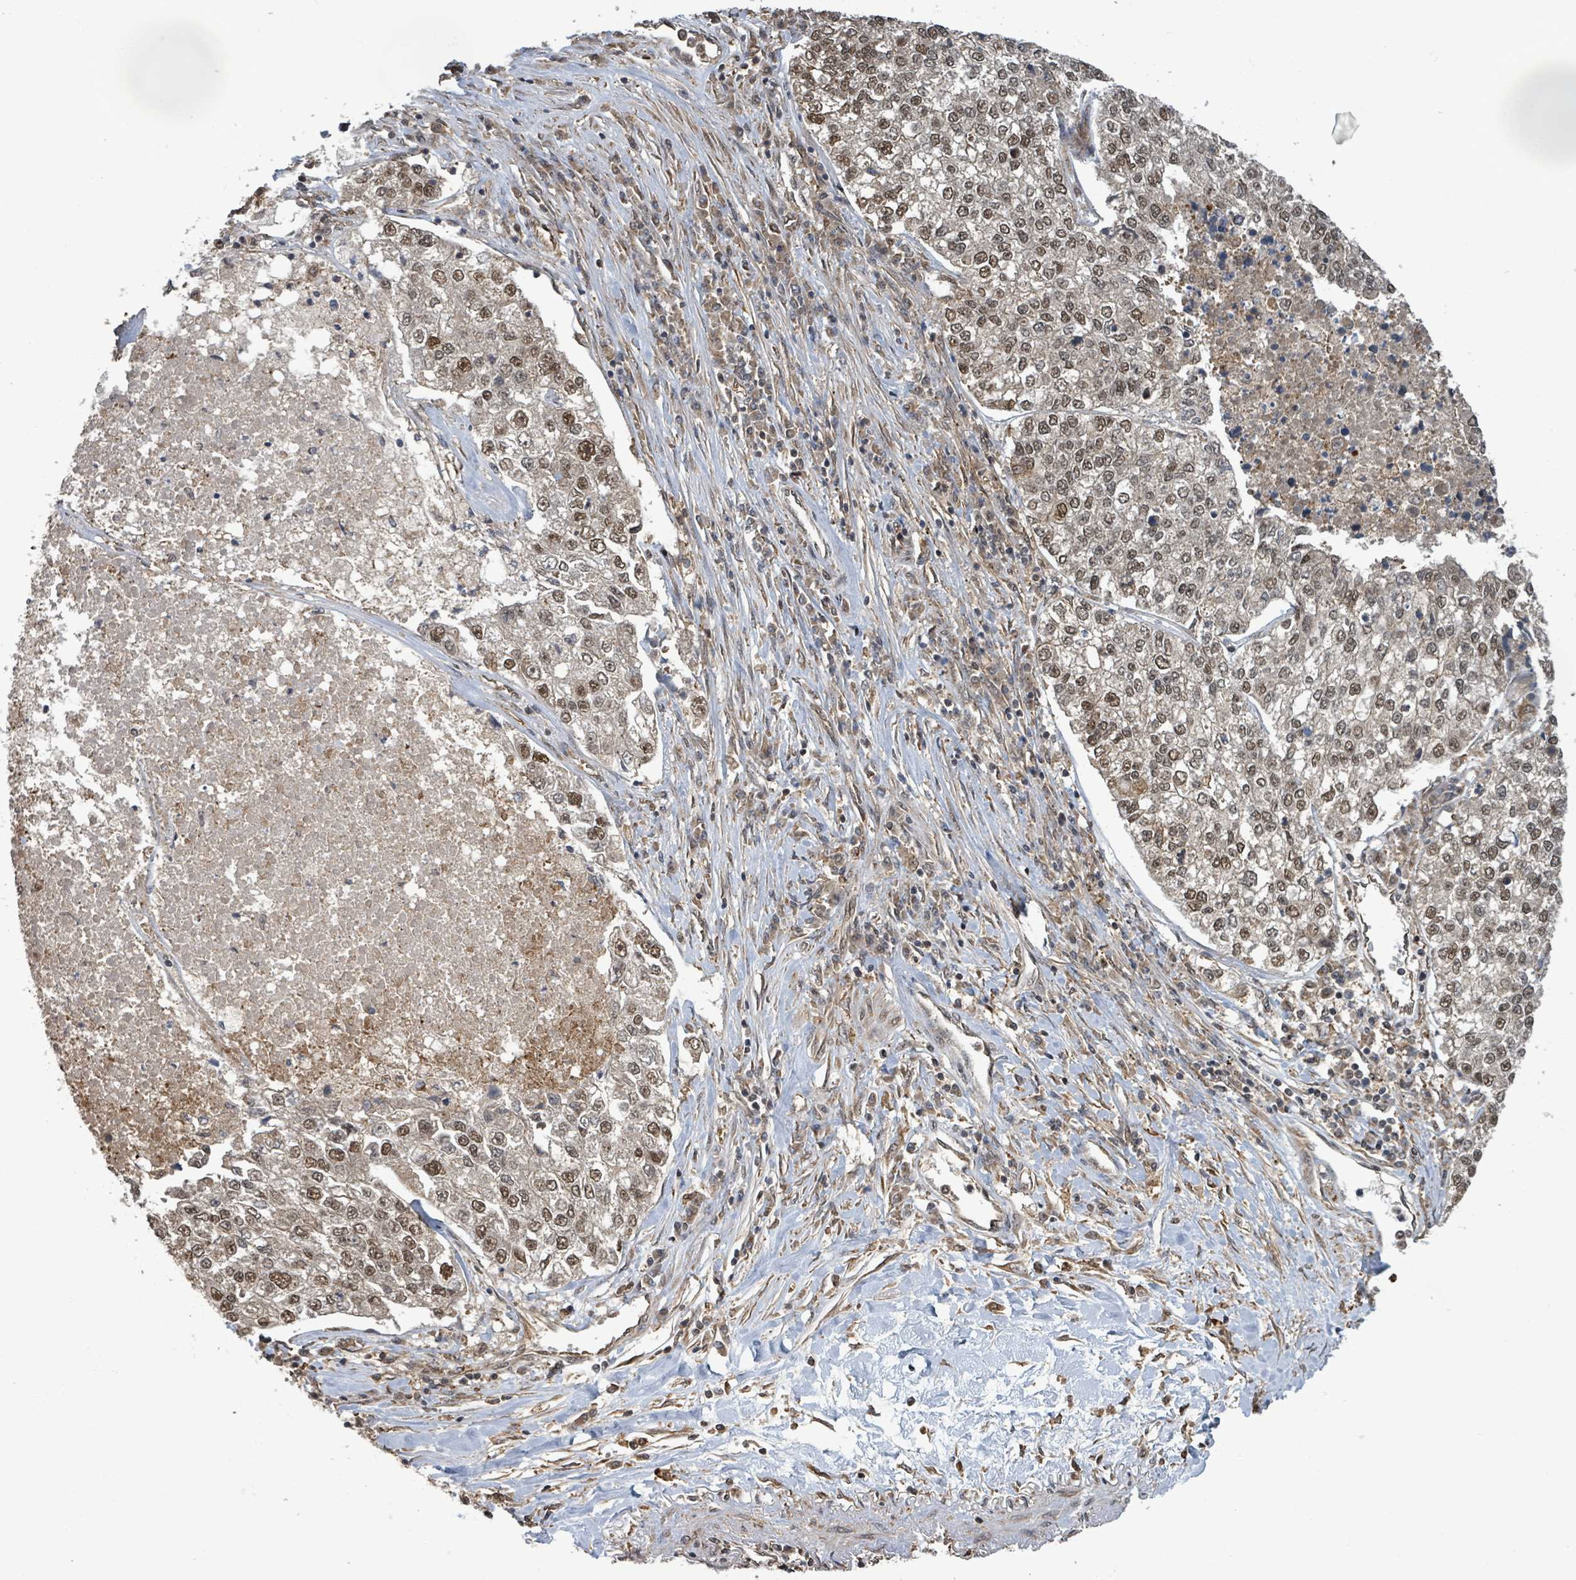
{"staining": {"intensity": "moderate", "quantity": ">75%", "location": "nuclear"}, "tissue": "lung cancer", "cell_type": "Tumor cells", "image_type": "cancer", "snomed": [{"axis": "morphology", "description": "Adenocarcinoma, NOS"}, {"axis": "topography", "description": "Lung"}], "caption": "Immunohistochemical staining of human lung adenocarcinoma demonstrates medium levels of moderate nuclear protein expression in approximately >75% of tumor cells. The staining was performed using DAB (3,3'-diaminobenzidine) to visualize the protein expression in brown, while the nuclei were stained in blue with hematoxylin (Magnification: 20x).", "gene": "KLC1", "patient": {"sex": "male", "age": 49}}